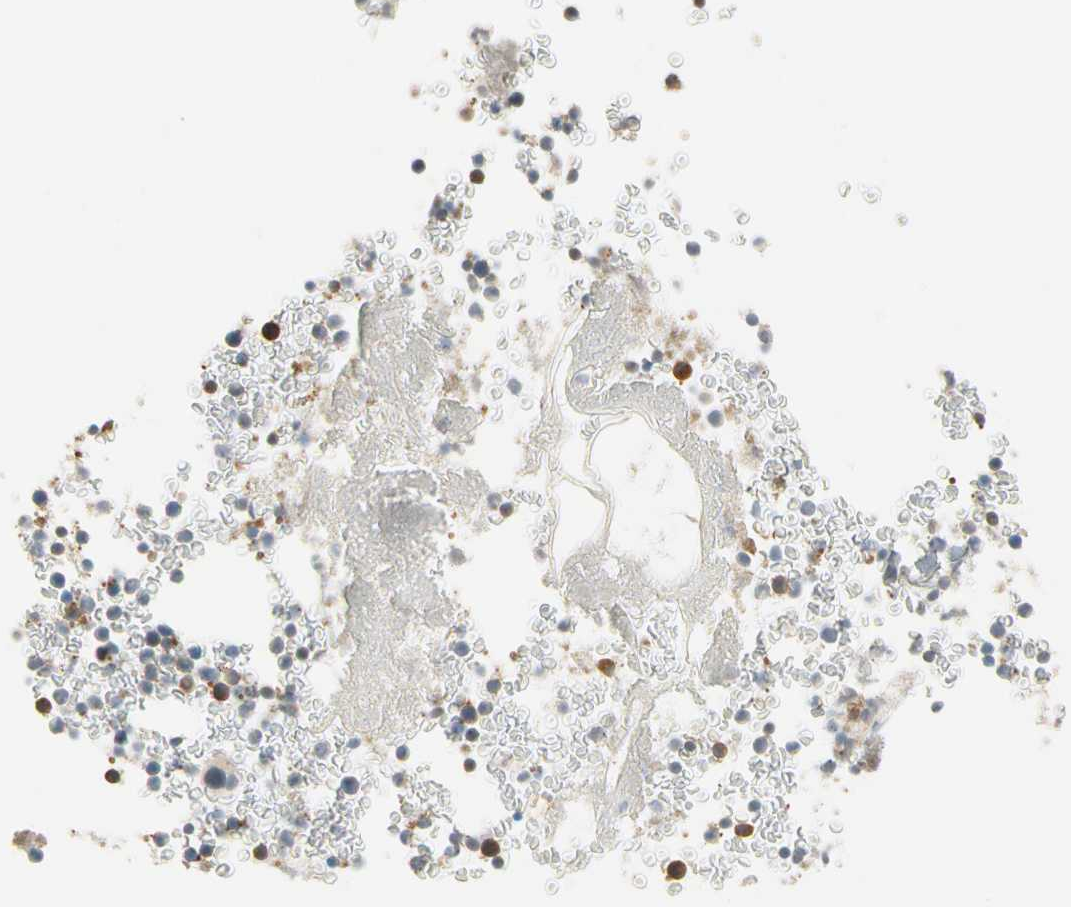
{"staining": {"intensity": "moderate", "quantity": "25%-75%", "location": "cytoplasmic/membranous"}, "tissue": "bone marrow", "cell_type": "Hematopoietic cells", "image_type": "normal", "snomed": [{"axis": "morphology", "description": "Normal tissue, NOS"}, {"axis": "topography", "description": "Bone marrow"}], "caption": "This micrograph shows immunohistochemistry staining of unremarkable human bone marrow, with medium moderate cytoplasmic/membranous staining in about 25%-75% of hematopoietic cells.", "gene": "PARP14", "patient": {"sex": "male"}}